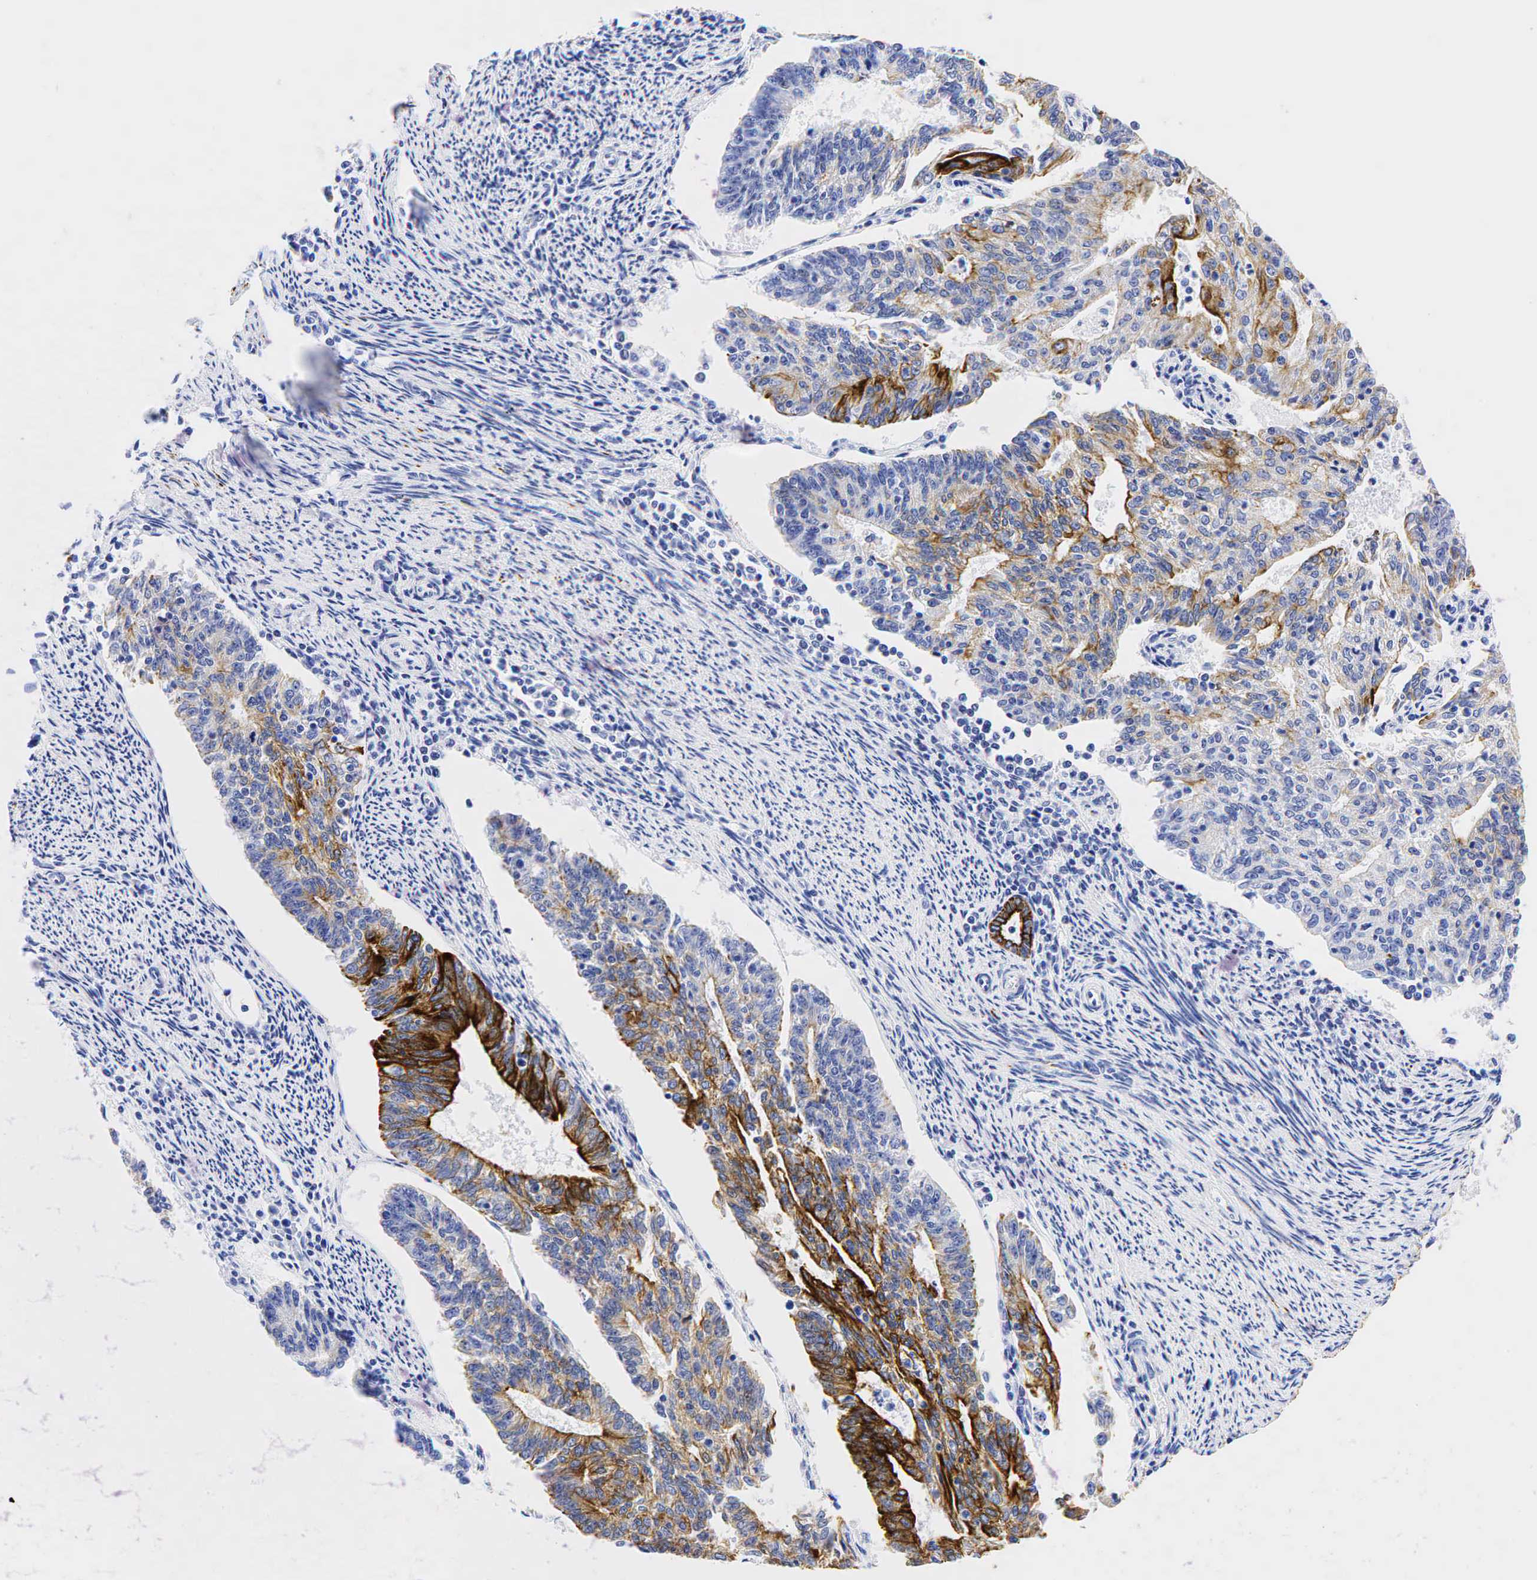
{"staining": {"intensity": "strong", "quantity": "25%-75%", "location": "cytoplasmic/membranous"}, "tissue": "endometrial cancer", "cell_type": "Tumor cells", "image_type": "cancer", "snomed": [{"axis": "morphology", "description": "Adenocarcinoma, NOS"}, {"axis": "topography", "description": "Endometrium"}], "caption": "Immunohistochemical staining of endometrial cancer (adenocarcinoma) reveals strong cytoplasmic/membranous protein staining in approximately 25%-75% of tumor cells.", "gene": "KRT19", "patient": {"sex": "female", "age": 56}}